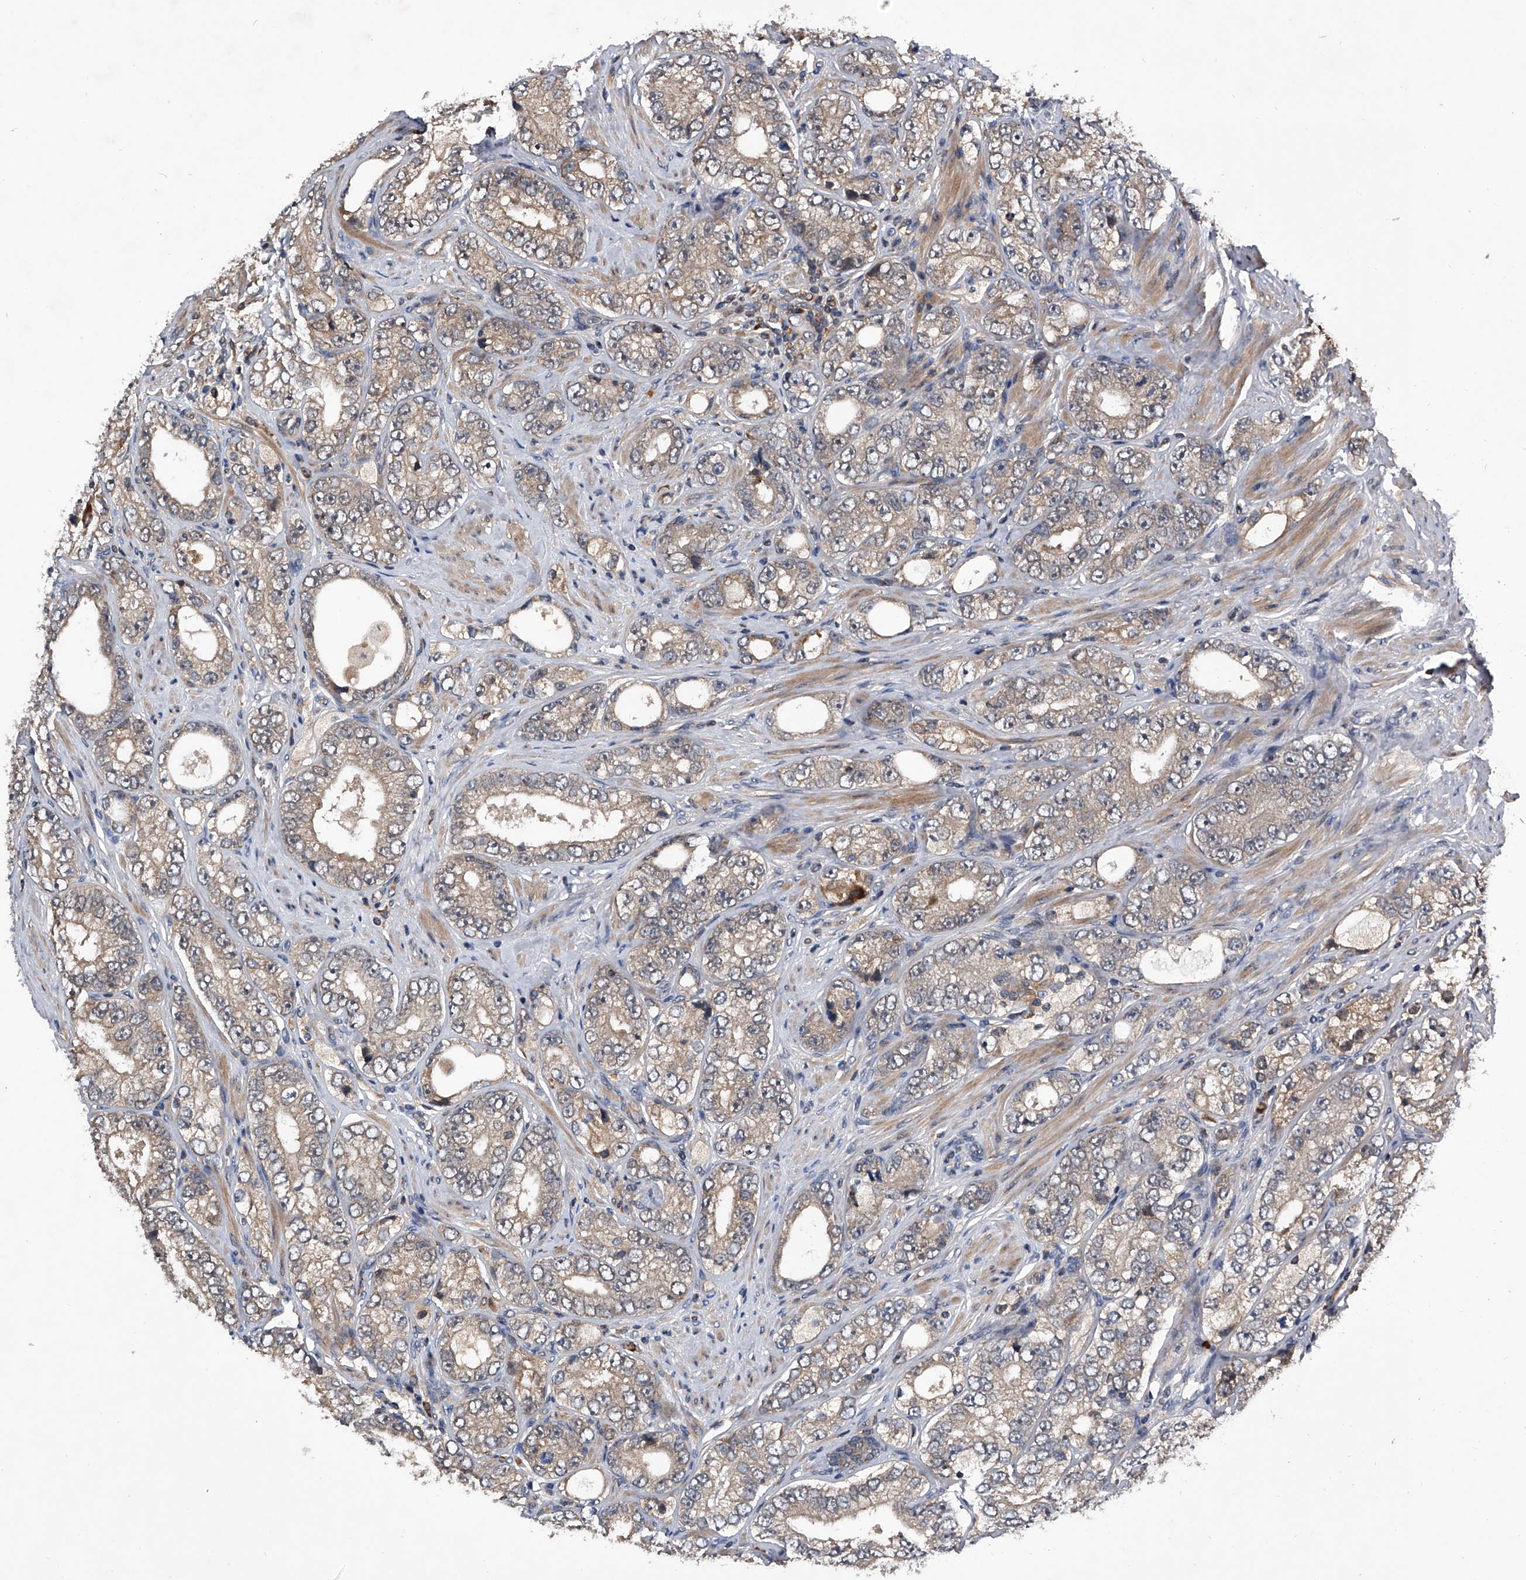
{"staining": {"intensity": "weak", "quantity": ">75%", "location": "cytoplasmic/membranous"}, "tissue": "prostate cancer", "cell_type": "Tumor cells", "image_type": "cancer", "snomed": [{"axis": "morphology", "description": "Adenocarcinoma, High grade"}, {"axis": "topography", "description": "Prostate"}], "caption": "Adenocarcinoma (high-grade) (prostate) stained for a protein shows weak cytoplasmic/membranous positivity in tumor cells.", "gene": "ZNF30", "patient": {"sex": "male", "age": 56}}